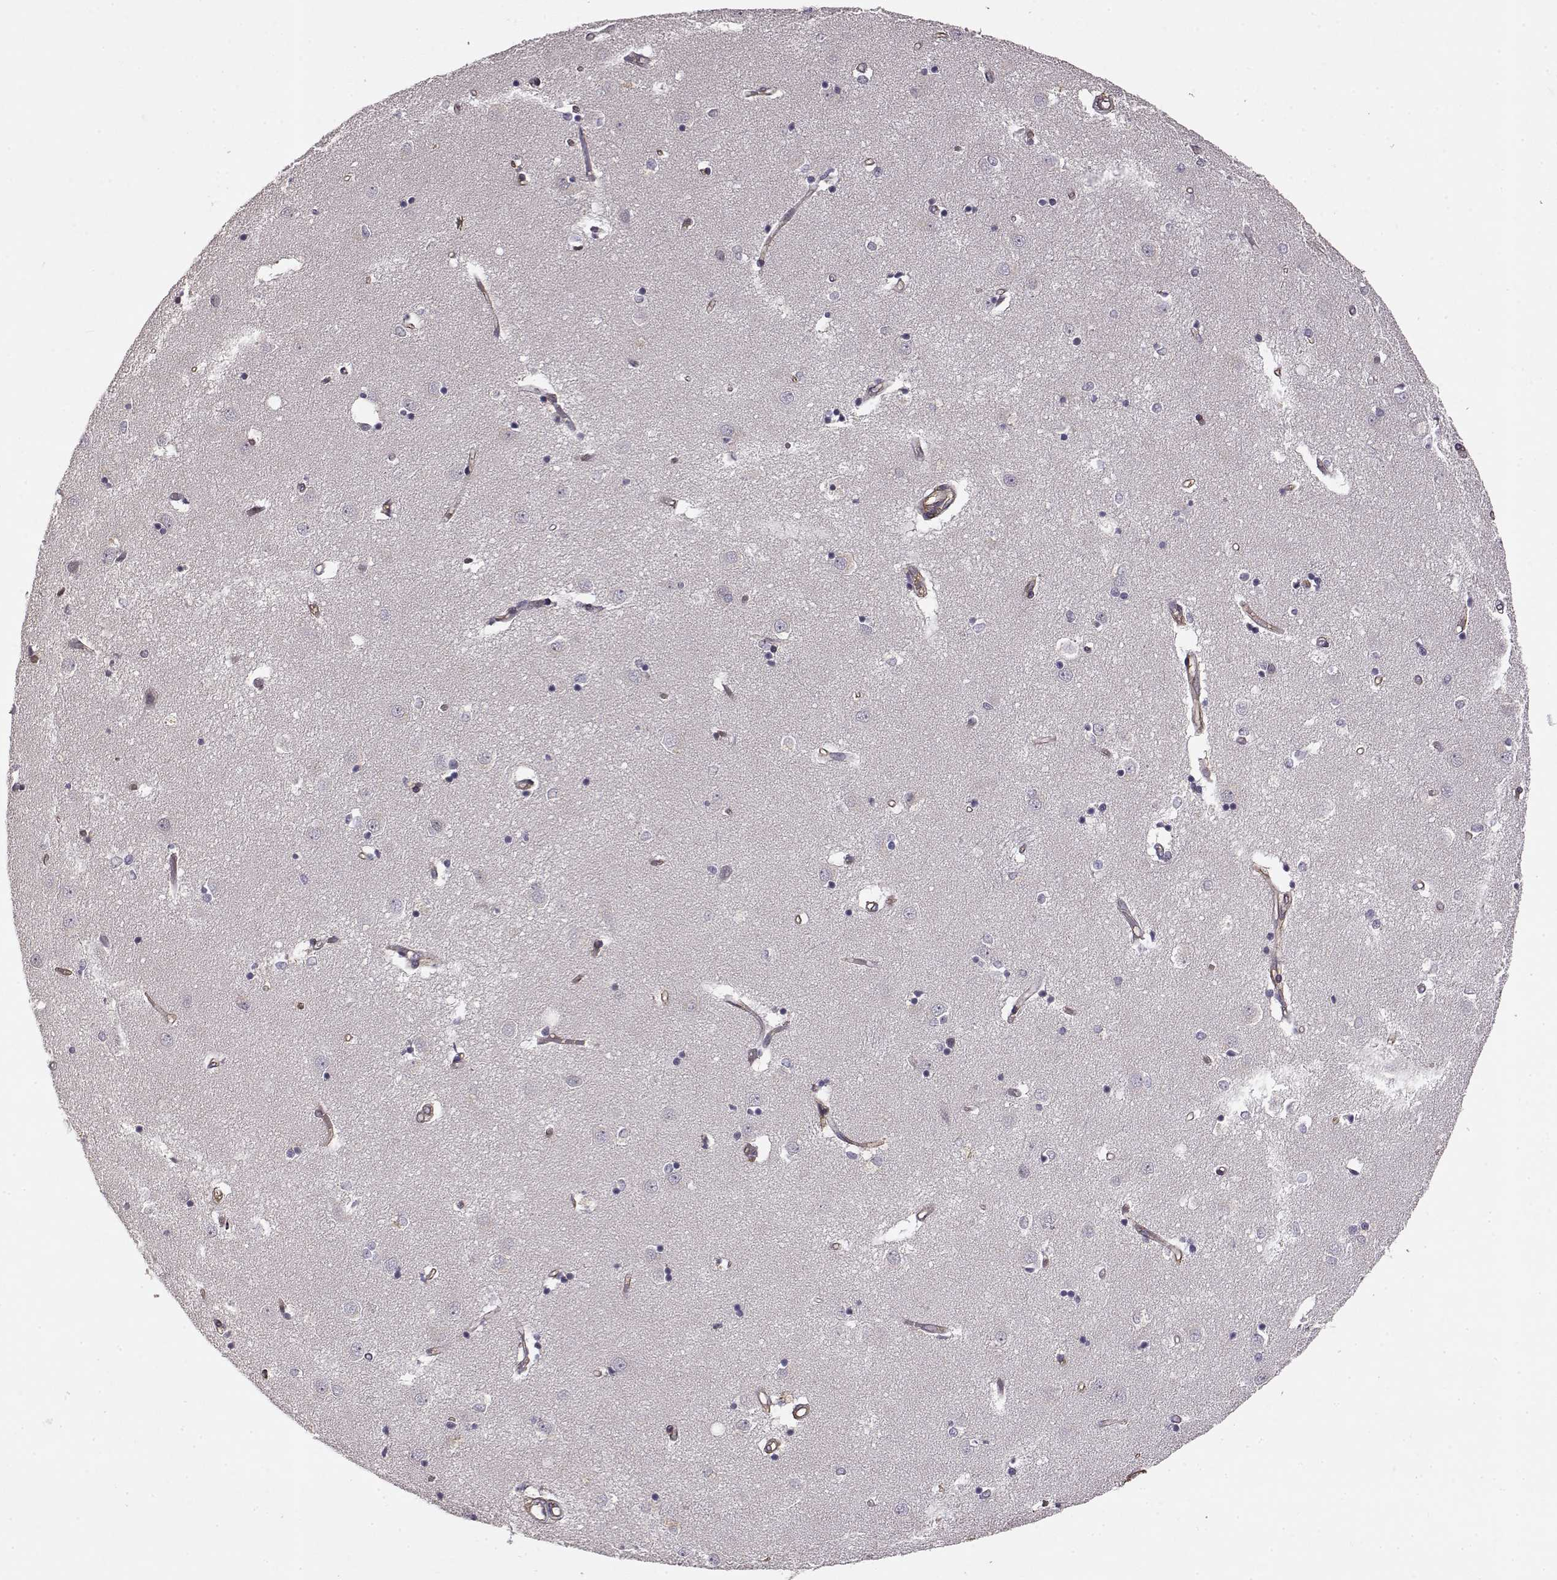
{"staining": {"intensity": "negative", "quantity": "none", "location": "none"}, "tissue": "caudate", "cell_type": "Glial cells", "image_type": "normal", "snomed": [{"axis": "morphology", "description": "Normal tissue, NOS"}, {"axis": "topography", "description": "Lateral ventricle wall"}], "caption": "The immunohistochemistry histopathology image has no significant expression in glial cells of caudate.", "gene": "IFITM1", "patient": {"sex": "male", "age": 54}}